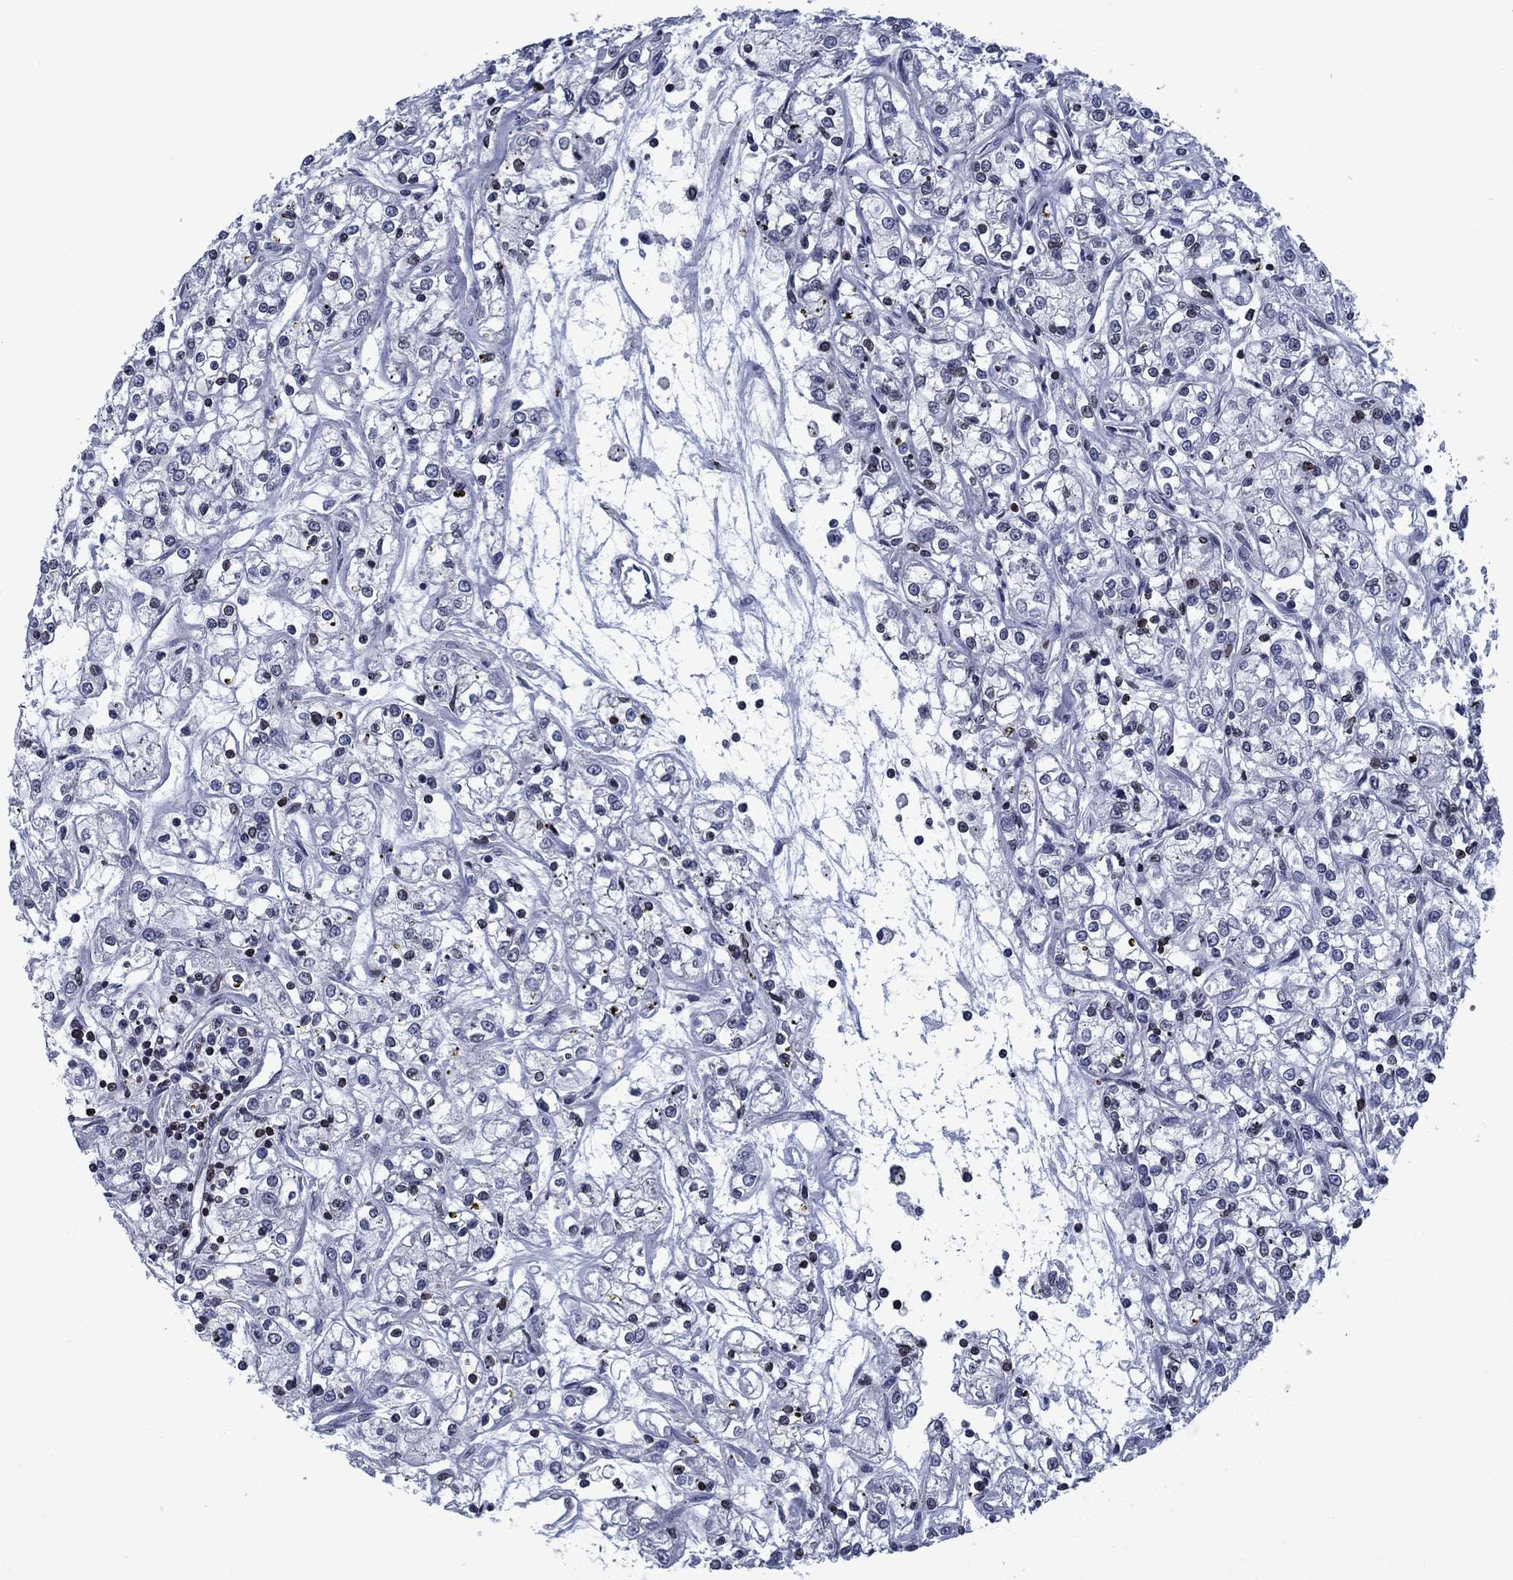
{"staining": {"intensity": "moderate", "quantity": "<25%", "location": "nuclear"}, "tissue": "renal cancer", "cell_type": "Tumor cells", "image_type": "cancer", "snomed": [{"axis": "morphology", "description": "Adenocarcinoma, NOS"}, {"axis": "topography", "description": "Kidney"}], "caption": "DAB immunohistochemical staining of human renal adenocarcinoma shows moderate nuclear protein expression in approximately <25% of tumor cells. (DAB (3,3'-diaminobenzidine) IHC with brightfield microscopy, high magnification).", "gene": "SLA", "patient": {"sex": "female", "age": 59}}